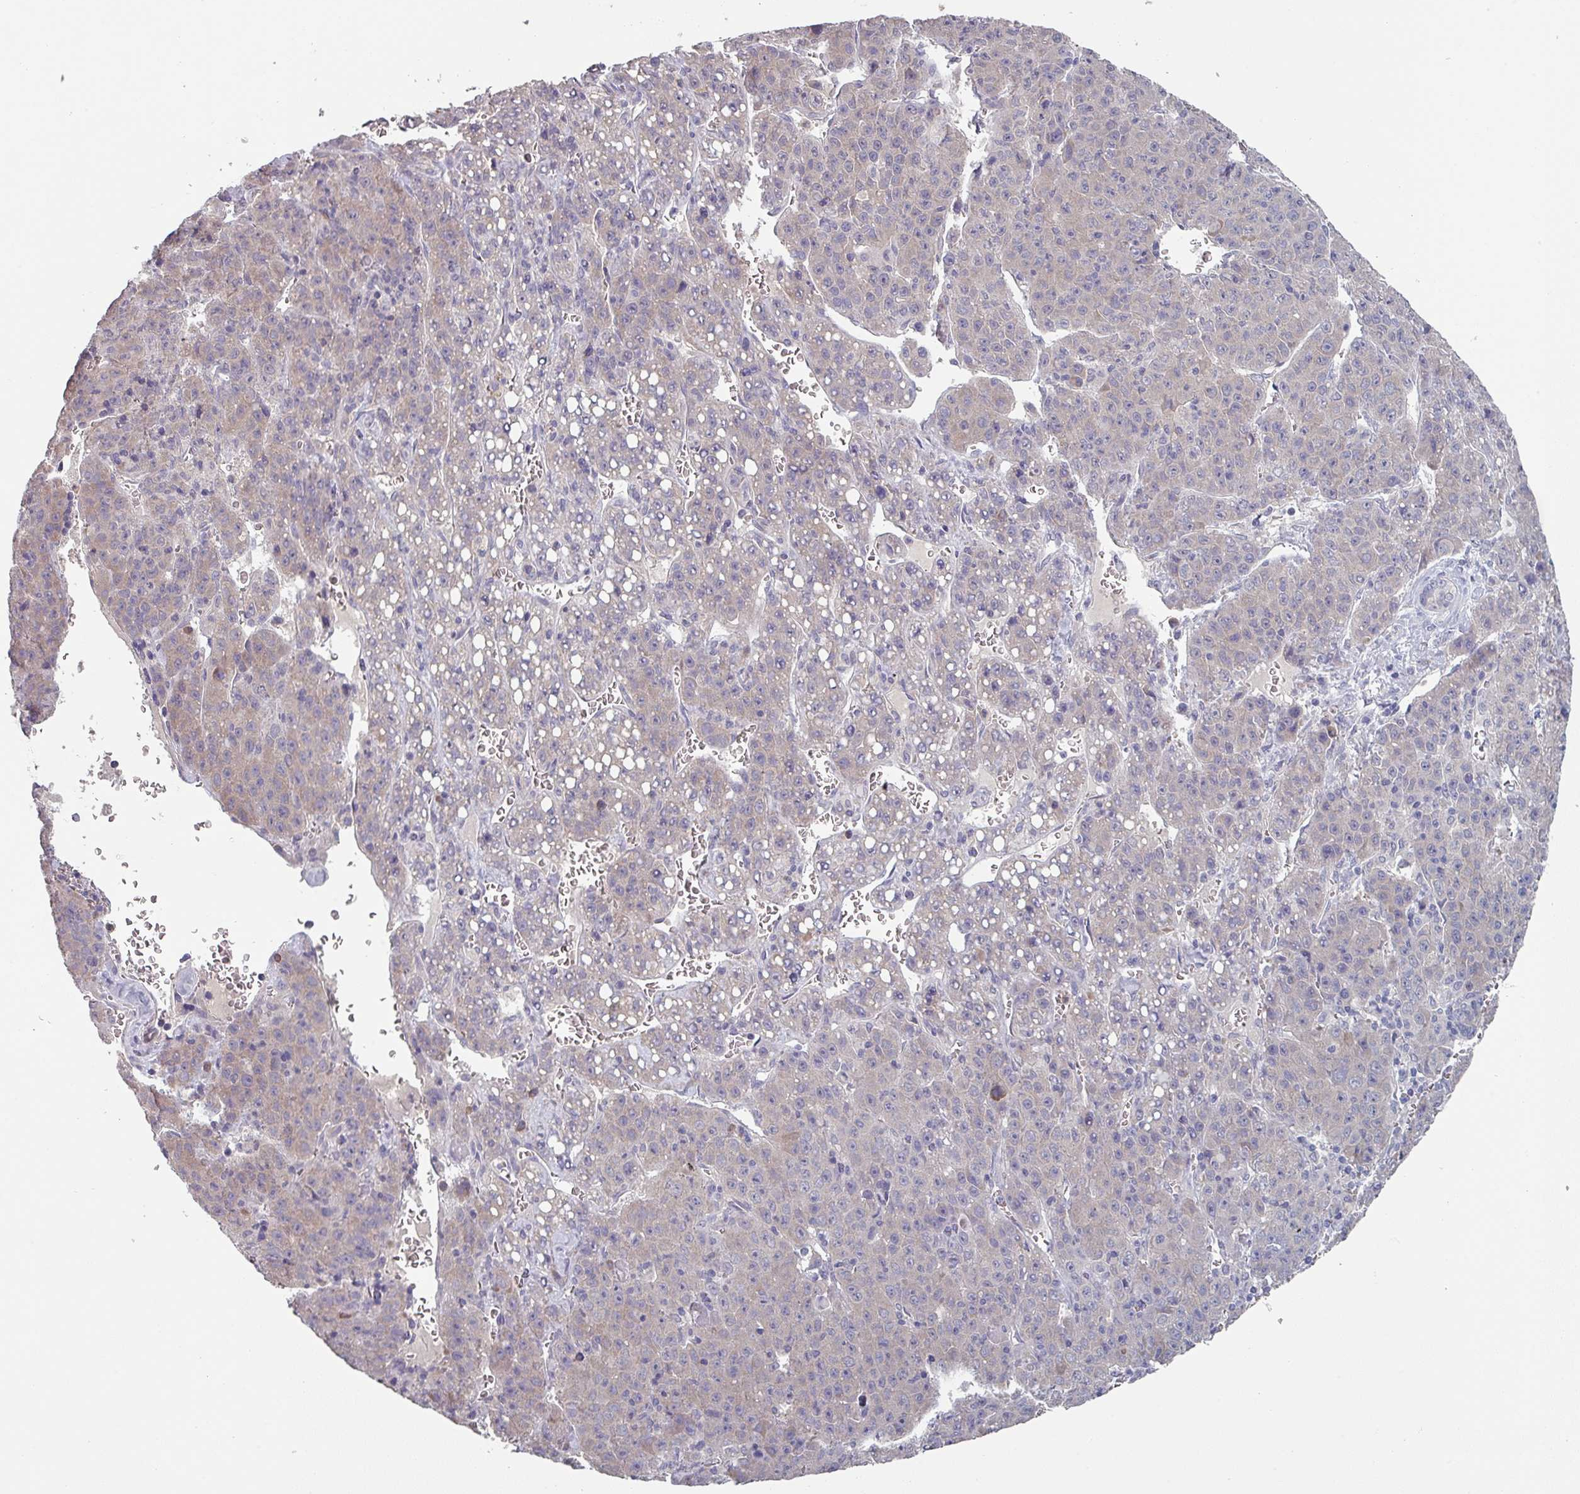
{"staining": {"intensity": "negative", "quantity": "none", "location": "none"}, "tissue": "liver cancer", "cell_type": "Tumor cells", "image_type": "cancer", "snomed": [{"axis": "morphology", "description": "Carcinoma, Hepatocellular, NOS"}, {"axis": "topography", "description": "Liver"}], "caption": "This is a photomicrograph of IHC staining of hepatocellular carcinoma (liver), which shows no expression in tumor cells.", "gene": "PRAMEF8", "patient": {"sex": "female", "age": 53}}